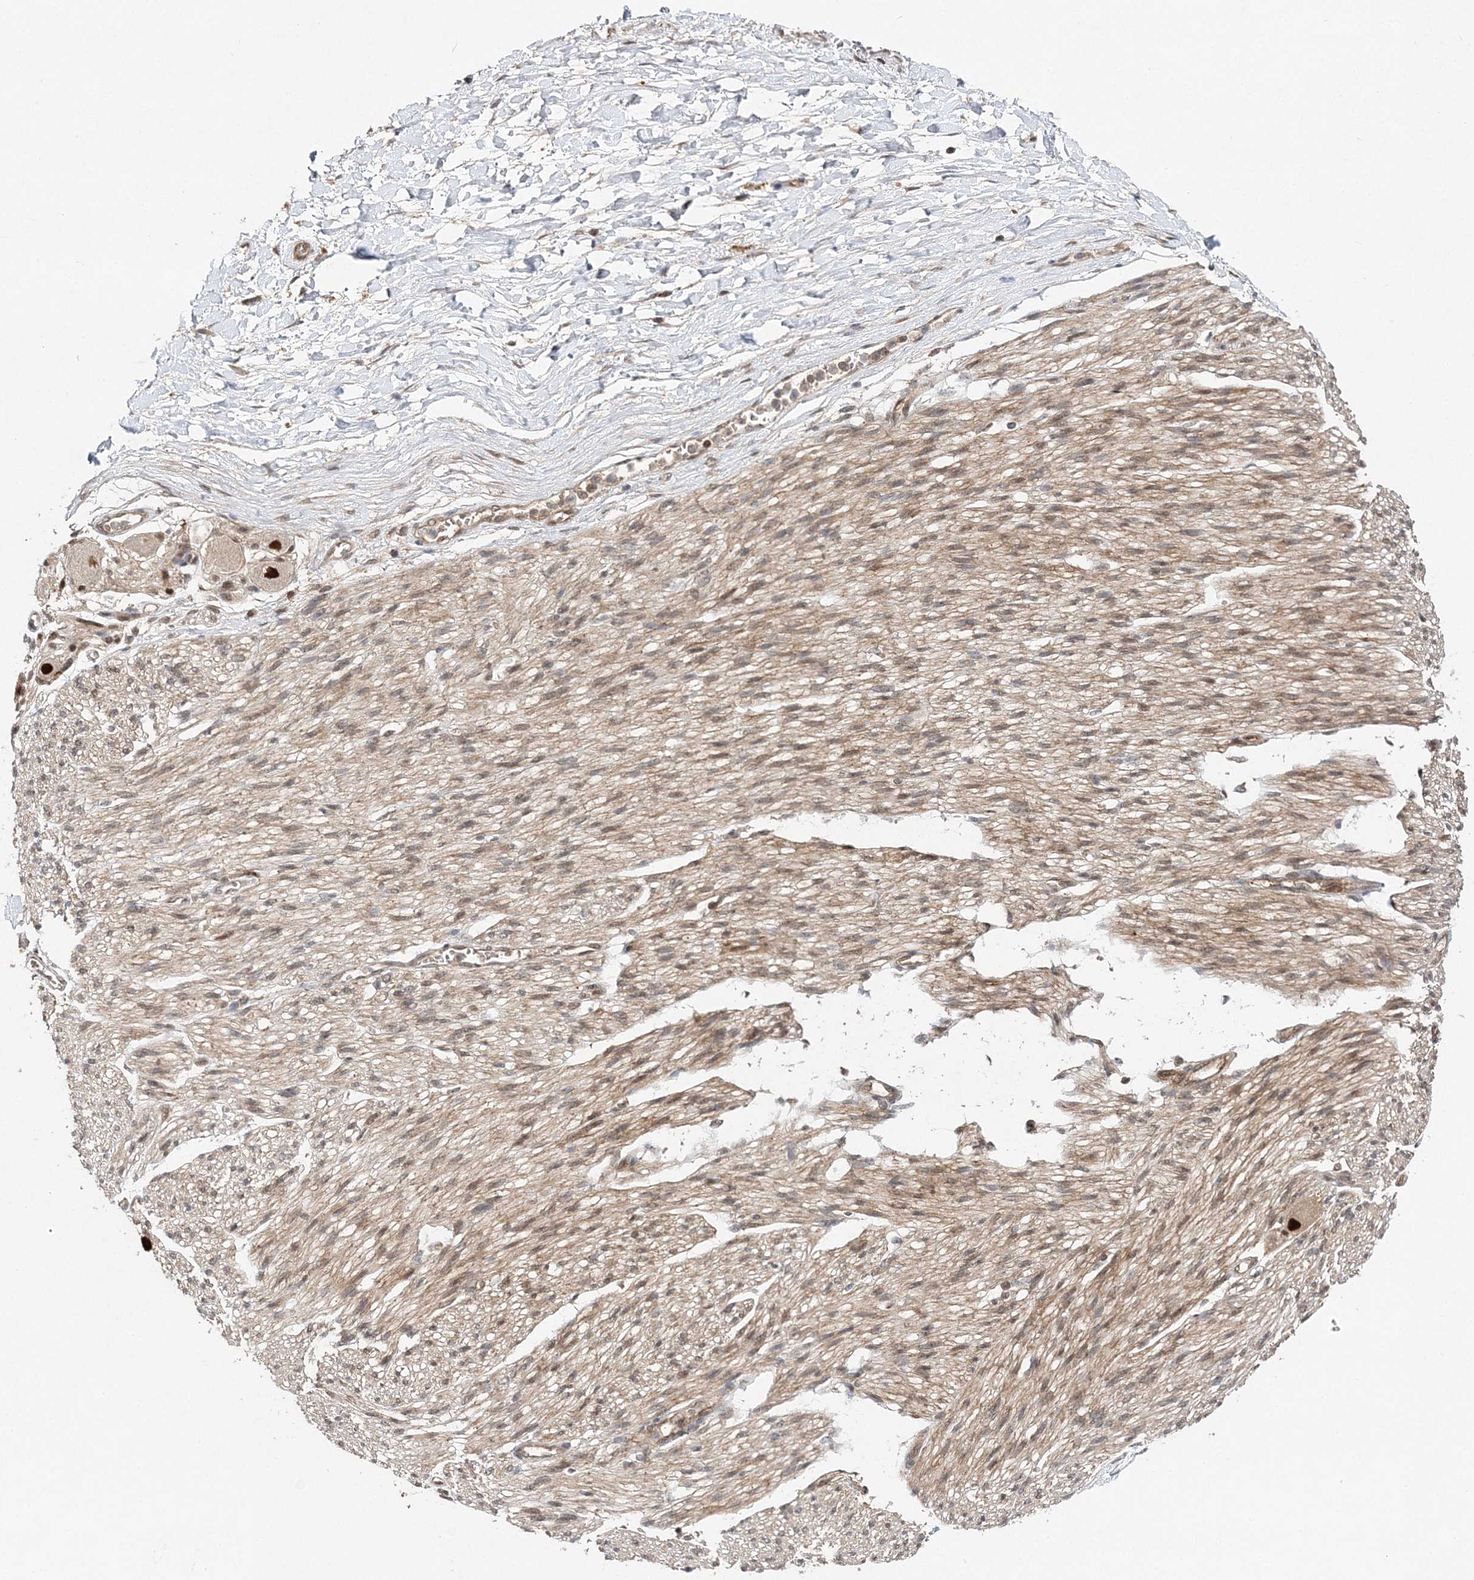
{"staining": {"intensity": "strong", "quantity": "25%-75%", "location": "cytoplasmic/membranous"}, "tissue": "adipose tissue", "cell_type": "Adipocytes", "image_type": "normal", "snomed": [{"axis": "morphology", "description": "Normal tissue, NOS"}, {"axis": "topography", "description": "Kidney"}, {"axis": "topography", "description": "Peripheral nerve tissue"}], "caption": "Brown immunohistochemical staining in normal adipose tissue shows strong cytoplasmic/membranous positivity in approximately 25%-75% of adipocytes. (Brightfield microscopy of DAB IHC at high magnification).", "gene": "NIF3L1", "patient": {"sex": "male", "age": 7}}